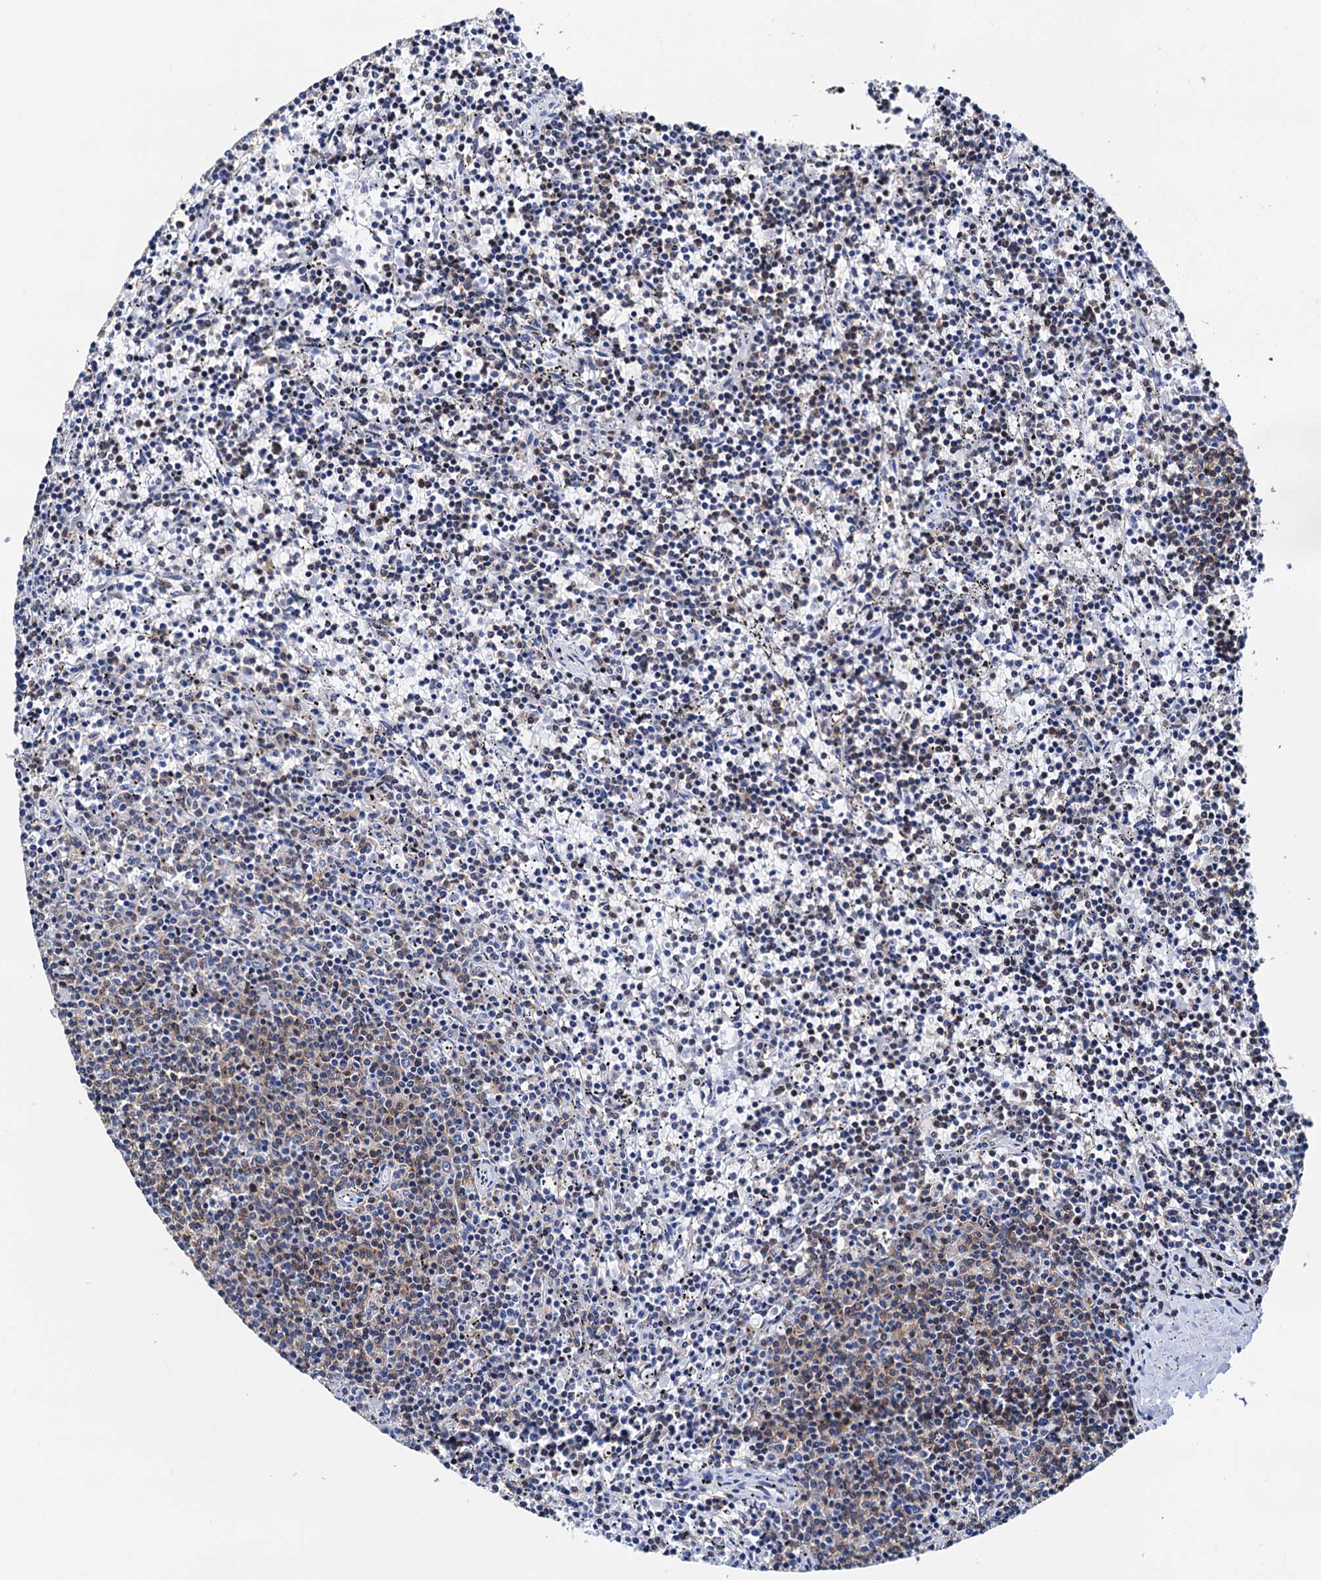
{"staining": {"intensity": "weak", "quantity": "<25%", "location": "cytoplasmic/membranous"}, "tissue": "lymphoma", "cell_type": "Tumor cells", "image_type": "cancer", "snomed": [{"axis": "morphology", "description": "Malignant lymphoma, non-Hodgkin's type, Low grade"}, {"axis": "topography", "description": "Spleen"}], "caption": "Immunohistochemistry of lymphoma demonstrates no staining in tumor cells.", "gene": "SLTM", "patient": {"sex": "female", "age": 50}}